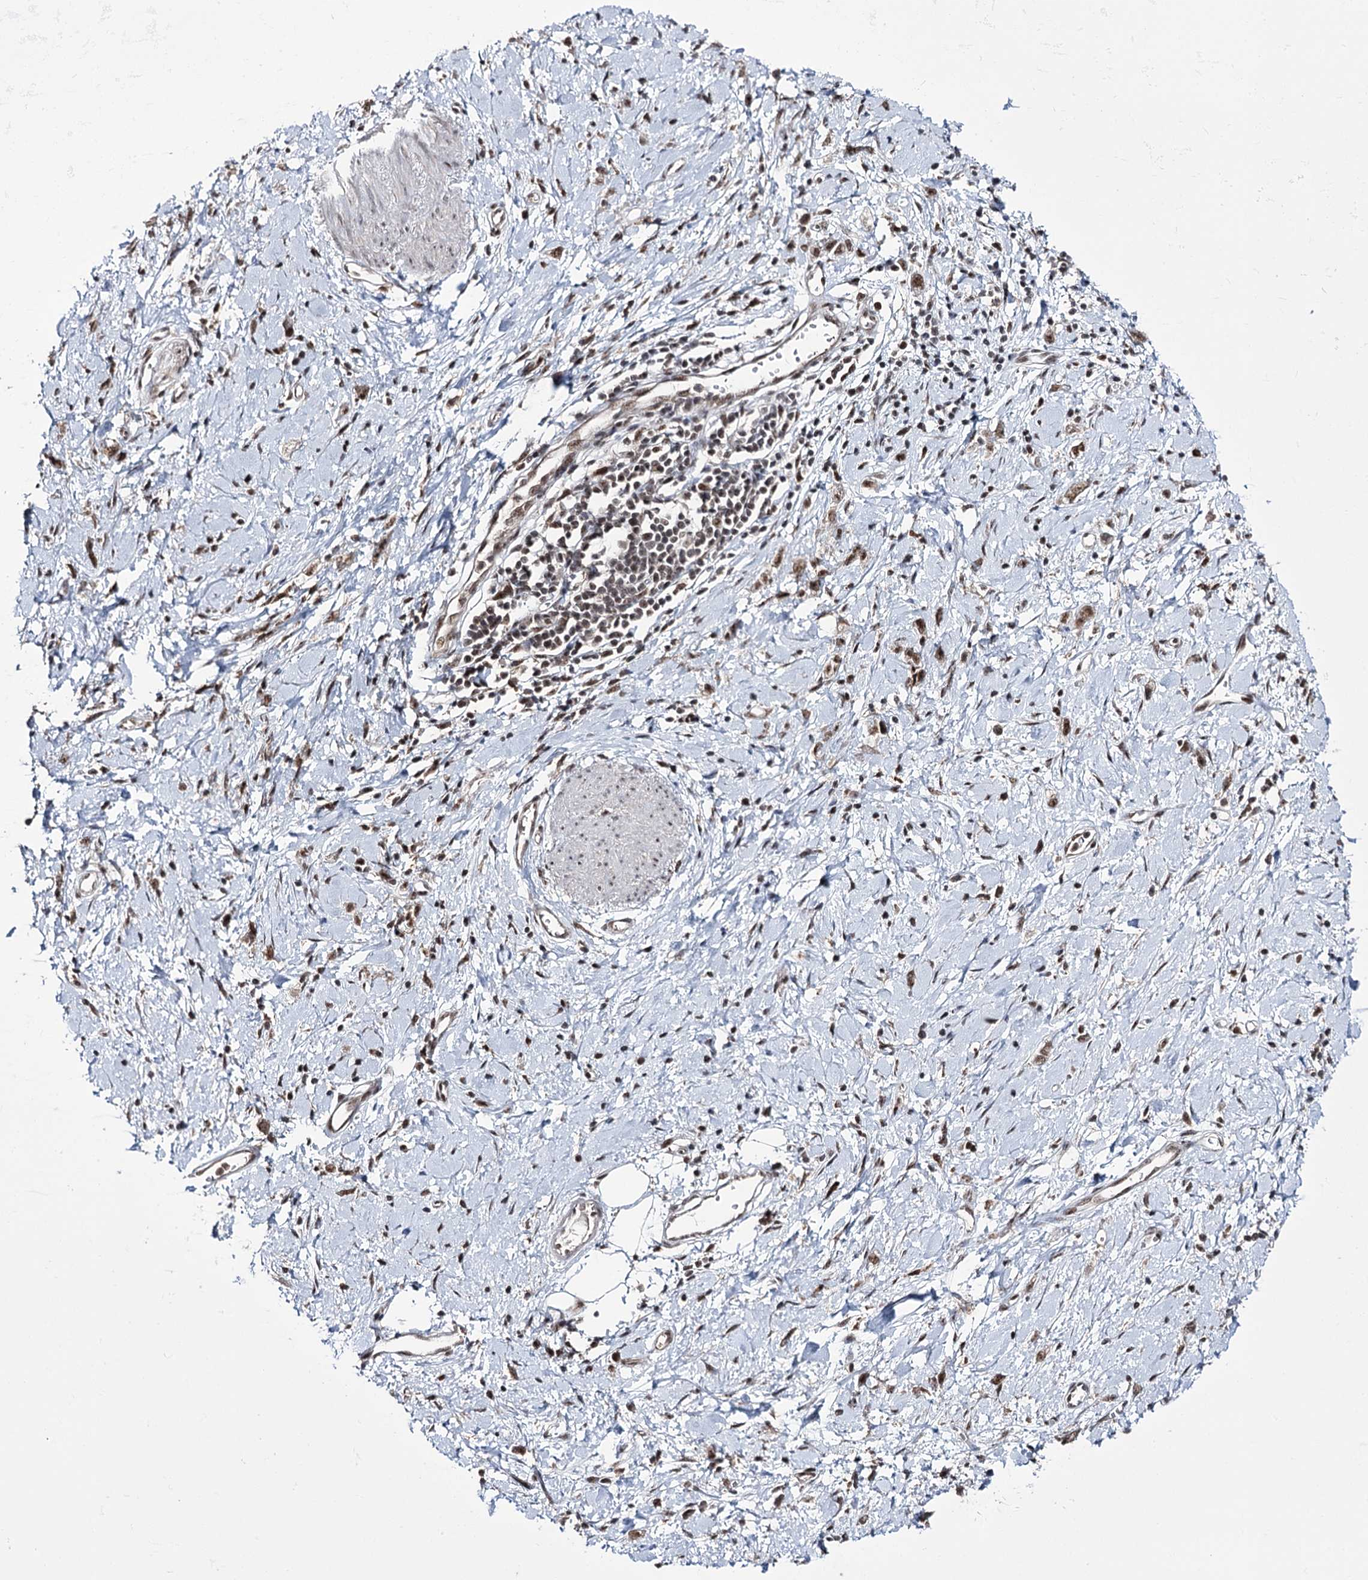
{"staining": {"intensity": "moderate", "quantity": ">75%", "location": "nuclear"}, "tissue": "stomach cancer", "cell_type": "Tumor cells", "image_type": "cancer", "snomed": [{"axis": "morphology", "description": "Adenocarcinoma, NOS"}, {"axis": "topography", "description": "Stomach"}], "caption": "Moderate nuclear expression for a protein is appreciated in approximately >75% of tumor cells of stomach adenocarcinoma using IHC.", "gene": "PRPF40A", "patient": {"sex": "female", "age": 76}}